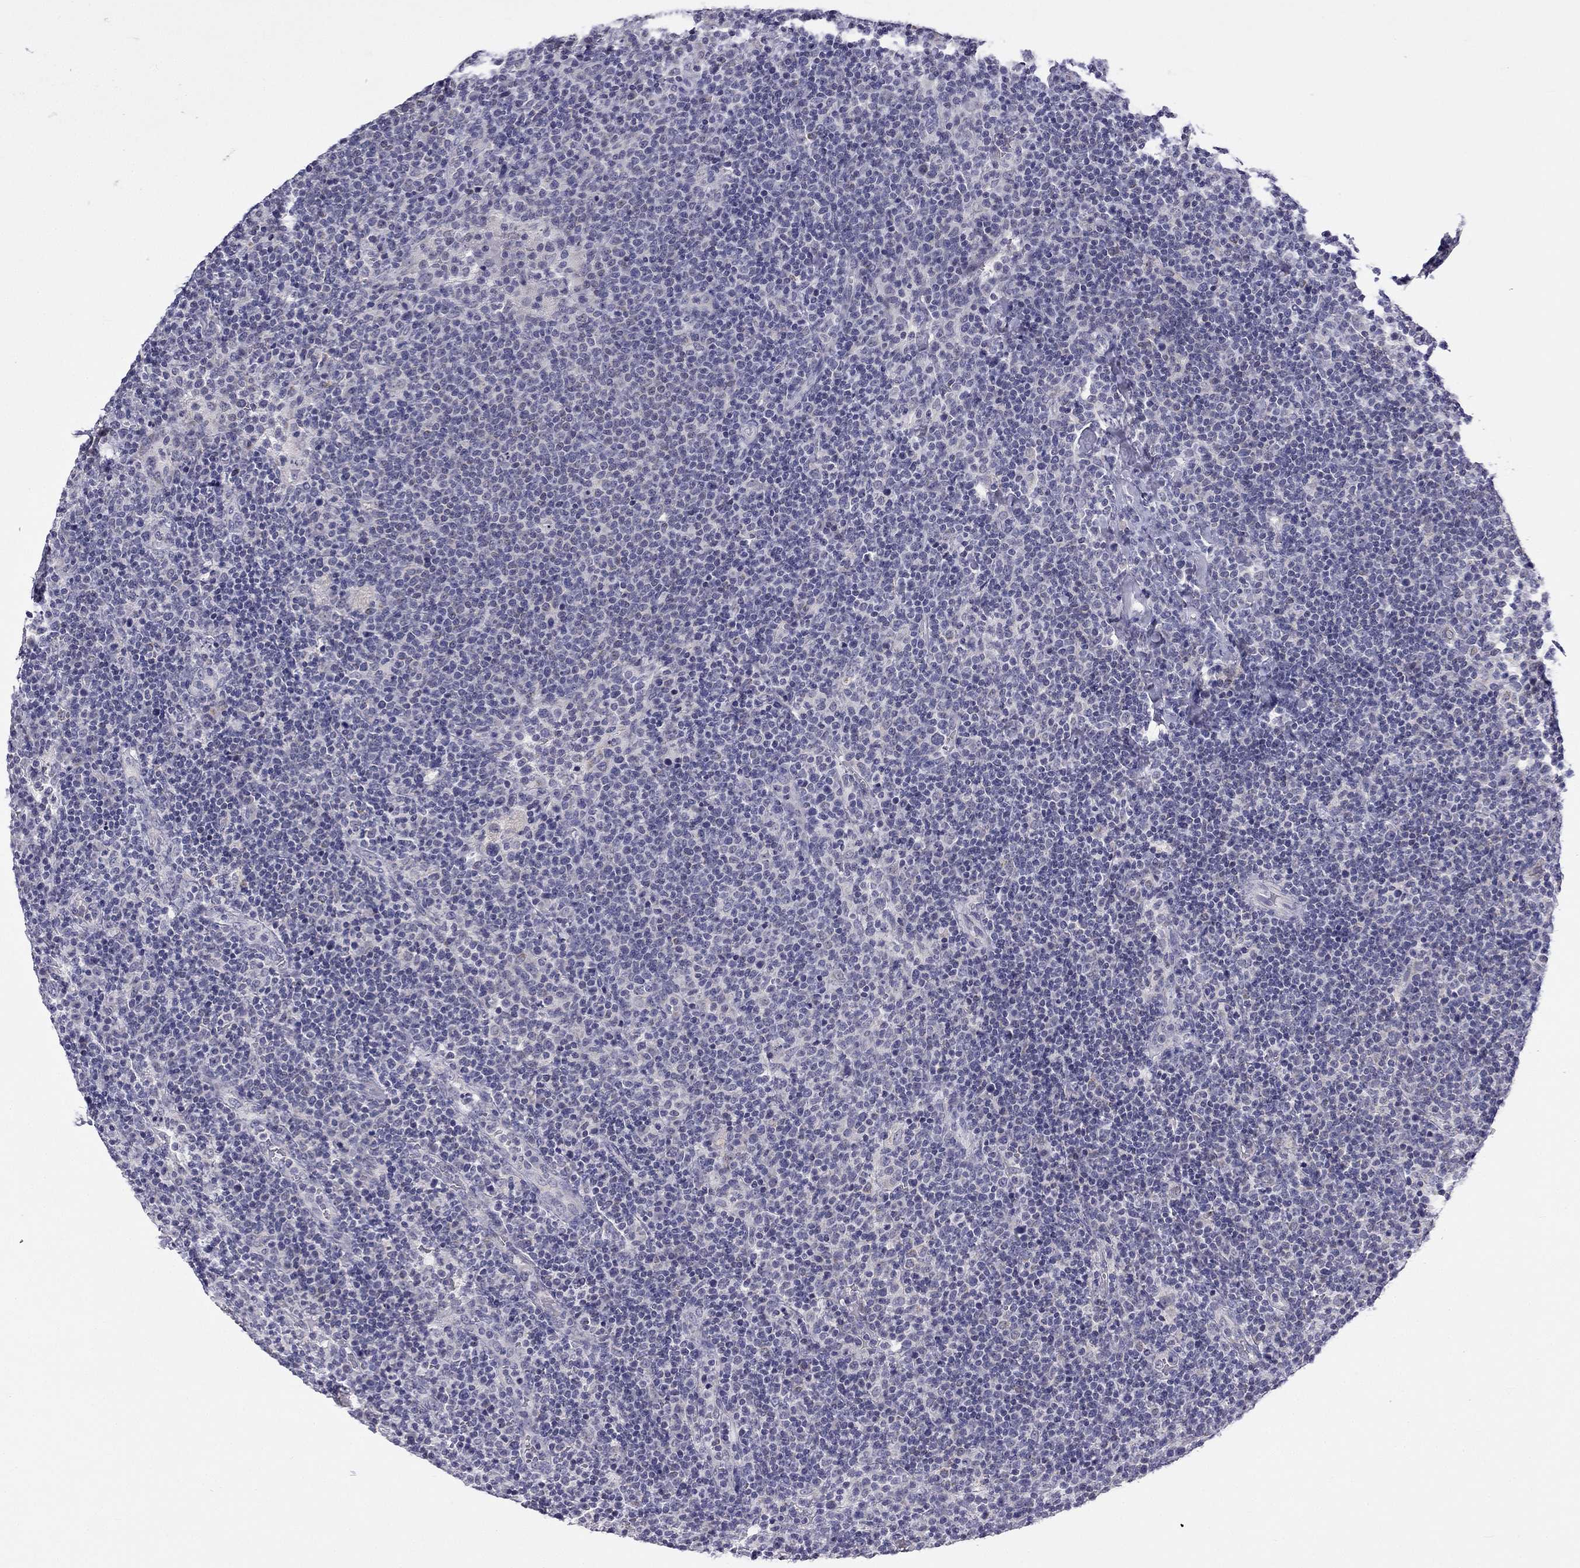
{"staining": {"intensity": "negative", "quantity": "none", "location": "none"}, "tissue": "lymphoma", "cell_type": "Tumor cells", "image_type": "cancer", "snomed": [{"axis": "morphology", "description": "Malignant lymphoma, non-Hodgkin's type, High grade"}, {"axis": "topography", "description": "Lymph node"}], "caption": "IHC of human lymphoma reveals no staining in tumor cells. (Stains: DAB (3,3'-diaminobenzidine) immunohistochemistry with hematoxylin counter stain, Microscopy: brightfield microscopy at high magnification).", "gene": "C5orf49", "patient": {"sex": "male", "age": 61}}